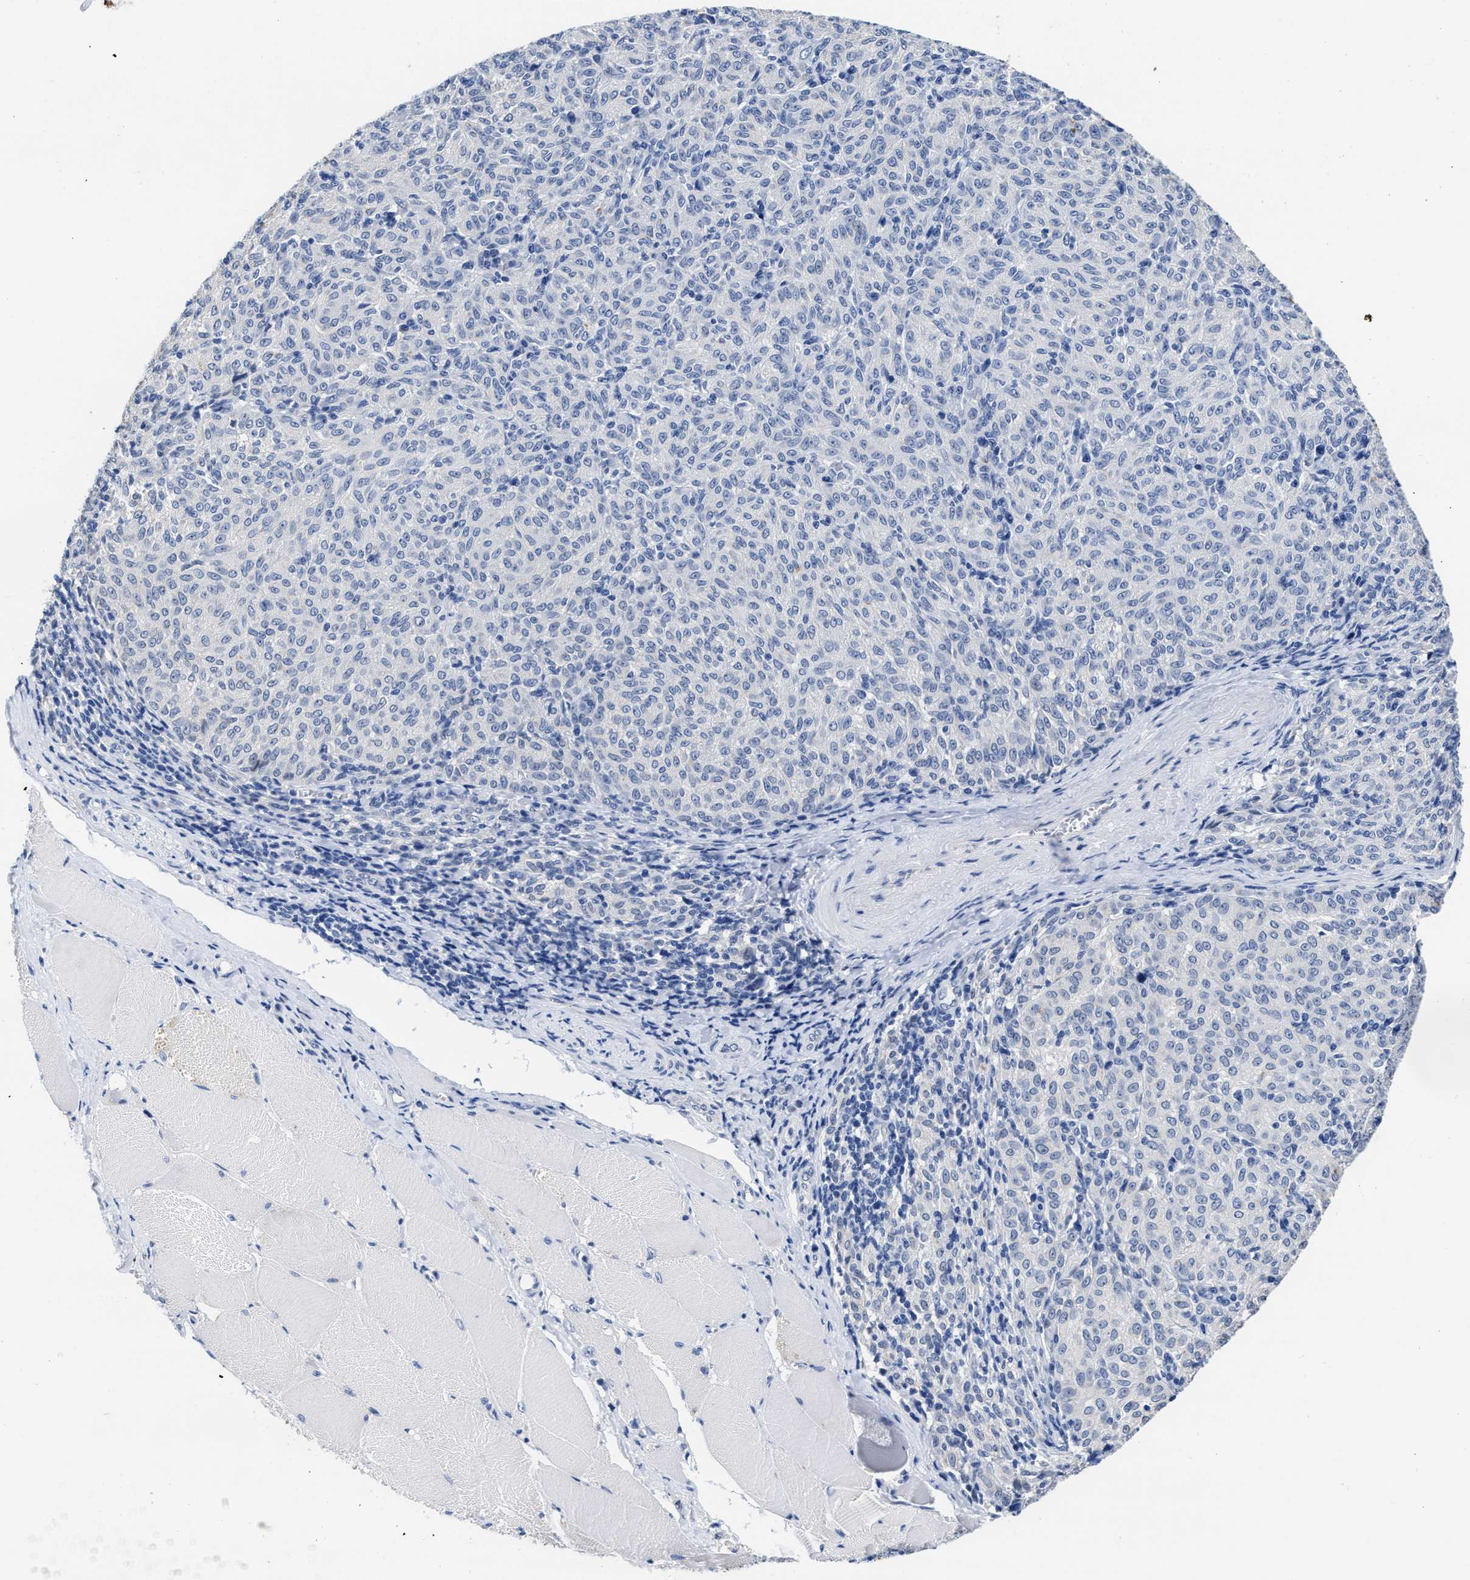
{"staining": {"intensity": "negative", "quantity": "none", "location": "none"}, "tissue": "melanoma", "cell_type": "Tumor cells", "image_type": "cancer", "snomed": [{"axis": "morphology", "description": "Malignant melanoma, NOS"}, {"axis": "topography", "description": "Skin"}], "caption": "DAB (3,3'-diaminobenzidine) immunohistochemical staining of malignant melanoma demonstrates no significant expression in tumor cells.", "gene": "HOOK1", "patient": {"sex": "female", "age": 72}}